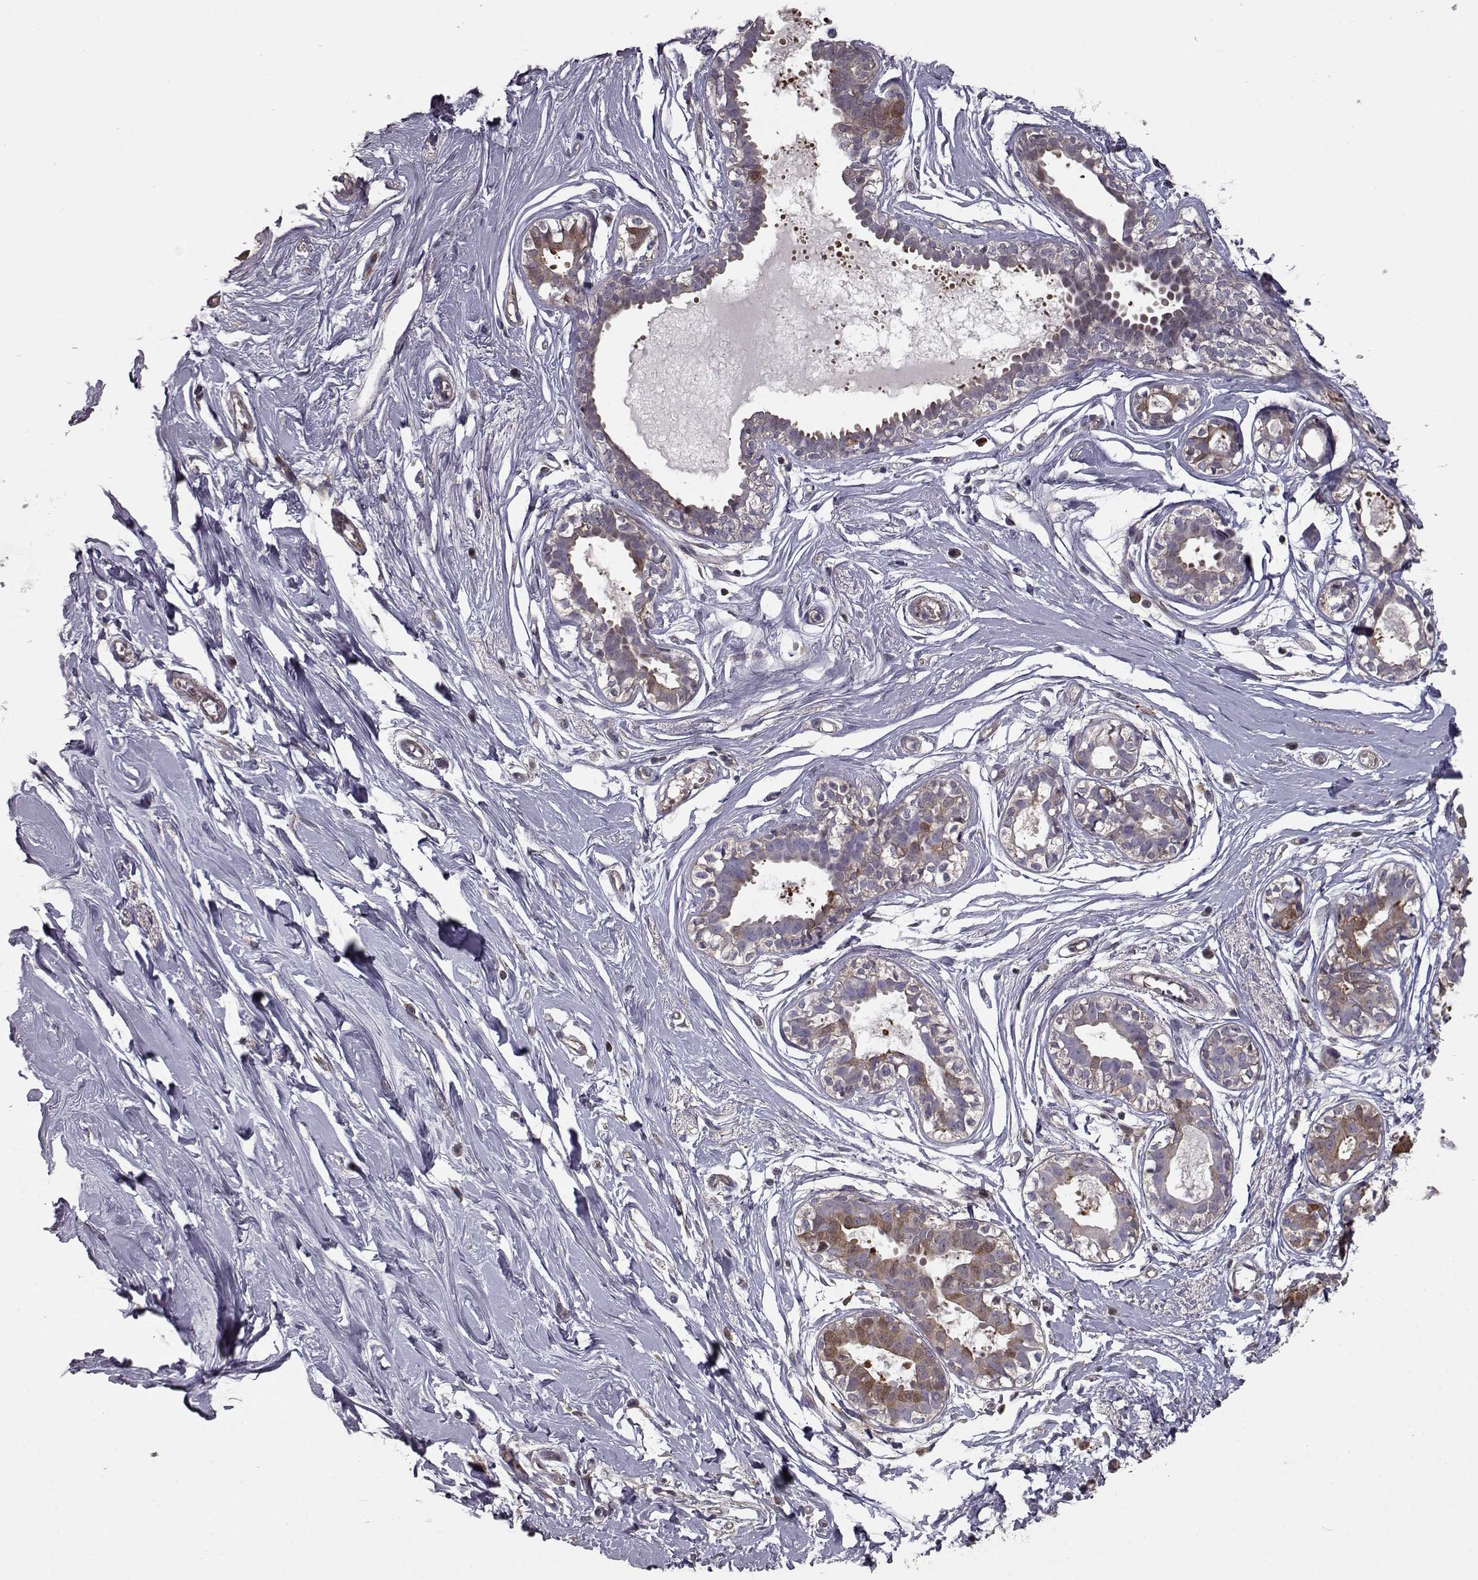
{"staining": {"intensity": "strong", "quantity": "25%-75%", "location": "cytoplasmic/membranous"}, "tissue": "breast", "cell_type": "Glandular cells", "image_type": "normal", "snomed": [{"axis": "morphology", "description": "Normal tissue, NOS"}, {"axis": "topography", "description": "Breast"}], "caption": "Immunohistochemical staining of benign breast reveals strong cytoplasmic/membranous protein staining in approximately 25%-75% of glandular cells. (DAB IHC with brightfield microscopy, high magnification).", "gene": "RANBP1", "patient": {"sex": "female", "age": 49}}